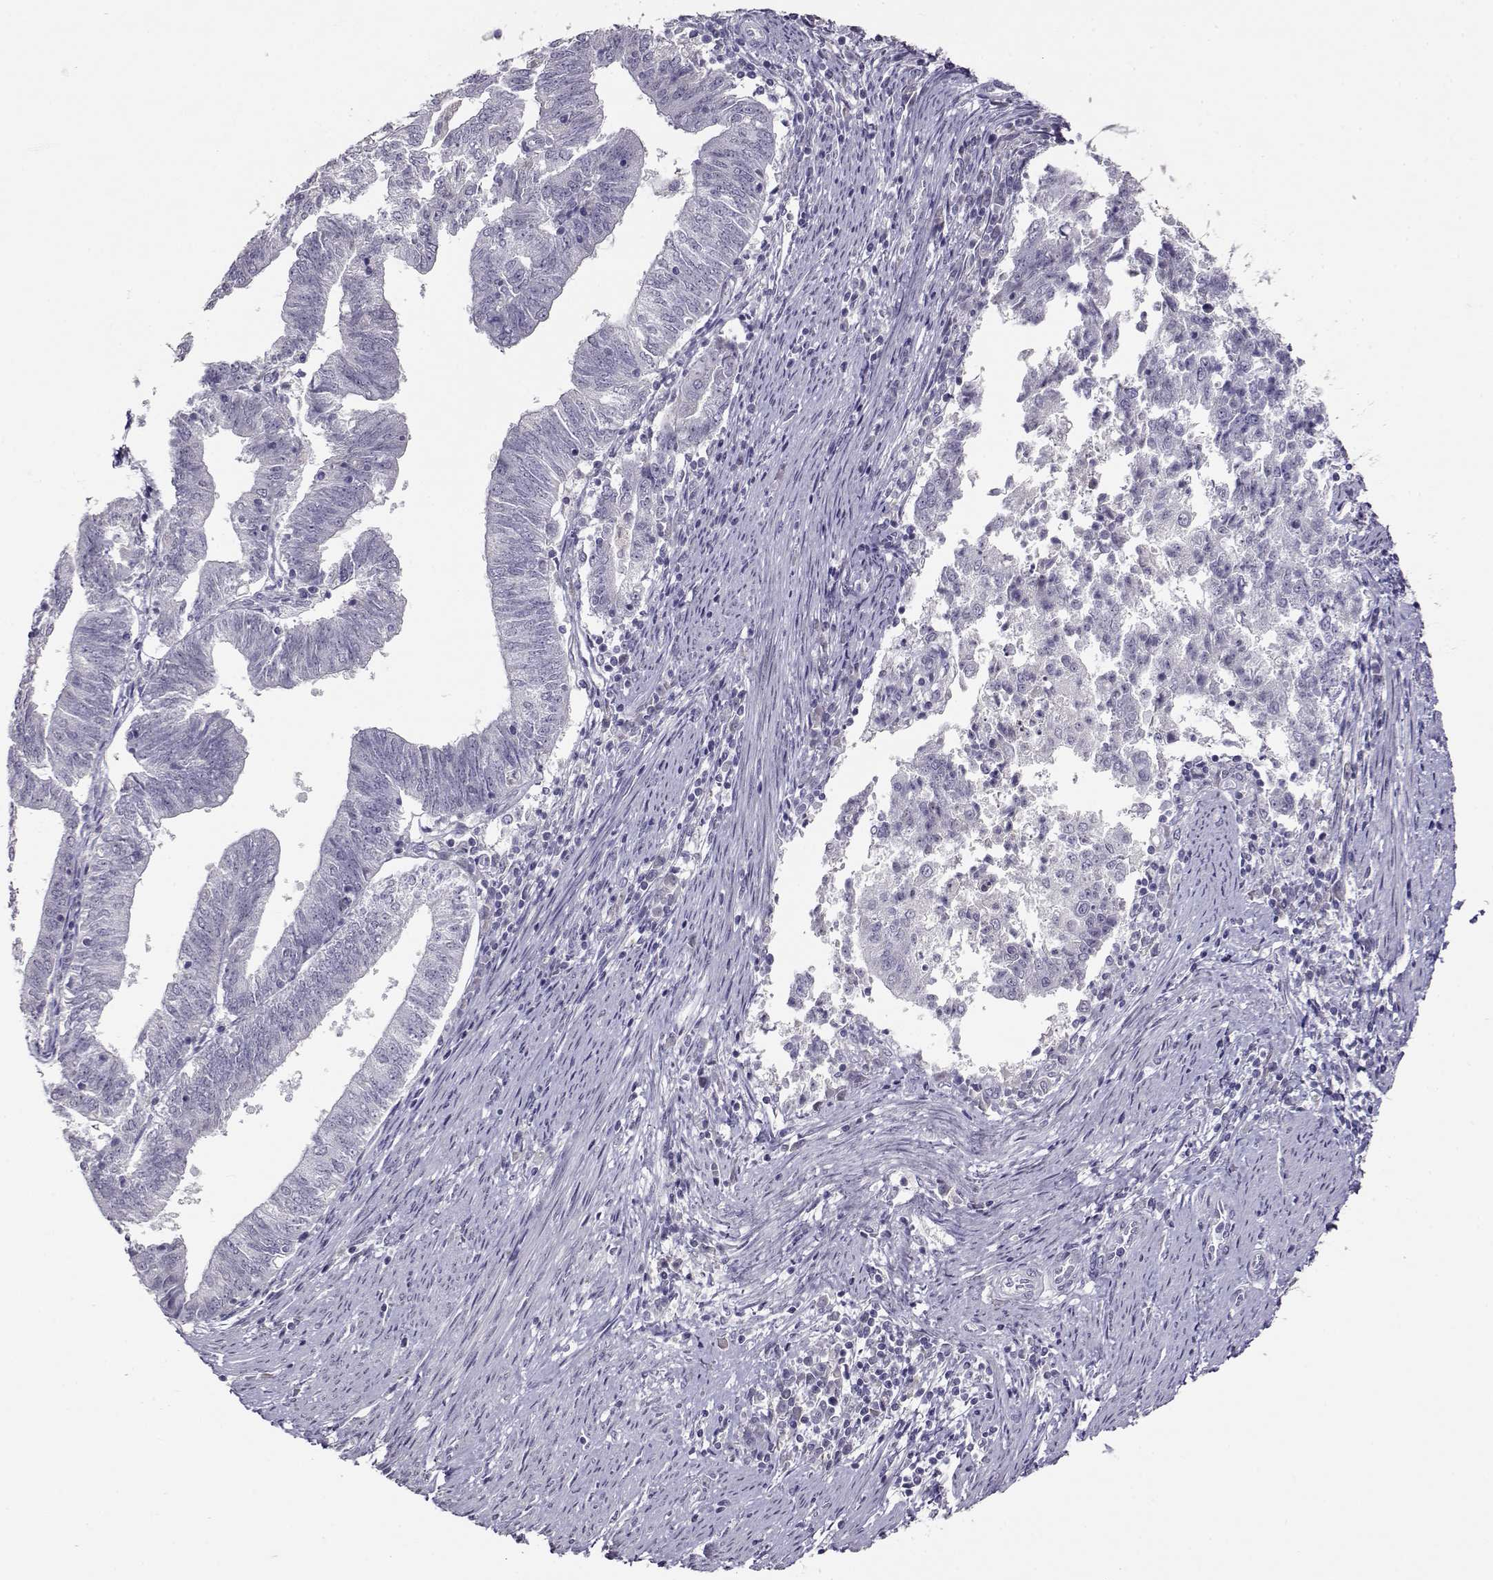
{"staining": {"intensity": "negative", "quantity": "none", "location": "none"}, "tissue": "endometrial cancer", "cell_type": "Tumor cells", "image_type": "cancer", "snomed": [{"axis": "morphology", "description": "Adenocarcinoma, NOS"}, {"axis": "topography", "description": "Endometrium"}], "caption": "Immunohistochemical staining of adenocarcinoma (endometrial) demonstrates no significant expression in tumor cells.", "gene": "RHOXF2", "patient": {"sex": "female", "age": 82}}